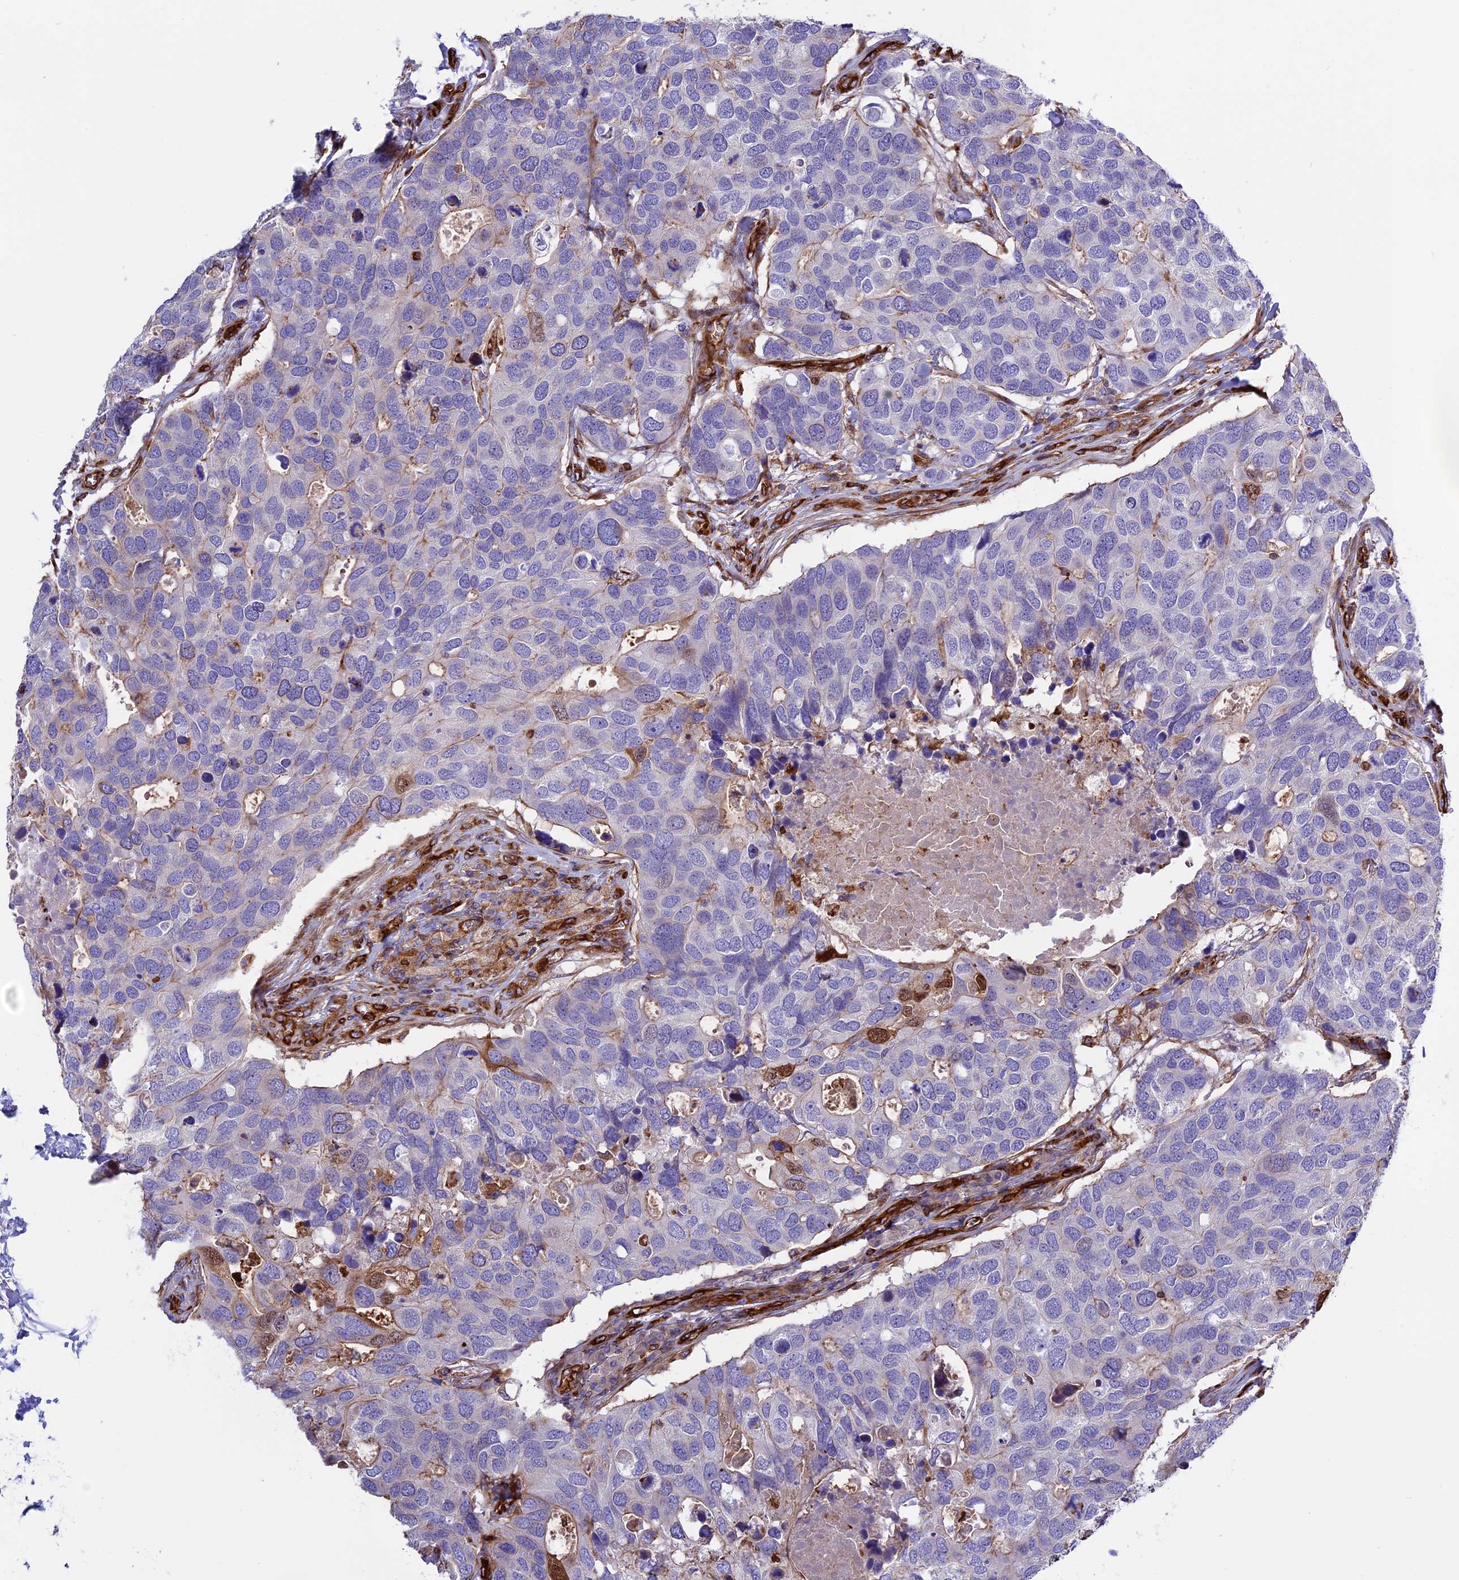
{"staining": {"intensity": "negative", "quantity": "none", "location": "none"}, "tissue": "breast cancer", "cell_type": "Tumor cells", "image_type": "cancer", "snomed": [{"axis": "morphology", "description": "Duct carcinoma"}, {"axis": "topography", "description": "Breast"}], "caption": "An immunohistochemistry image of infiltrating ductal carcinoma (breast) is shown. There is no staining in tumor cells of infiltrating ductal carcinoma (breast). (IHC, brightfield microscopy, high magnification).", "gene": "CD99L2", "patient": {"sex": "female", "age": 83}}